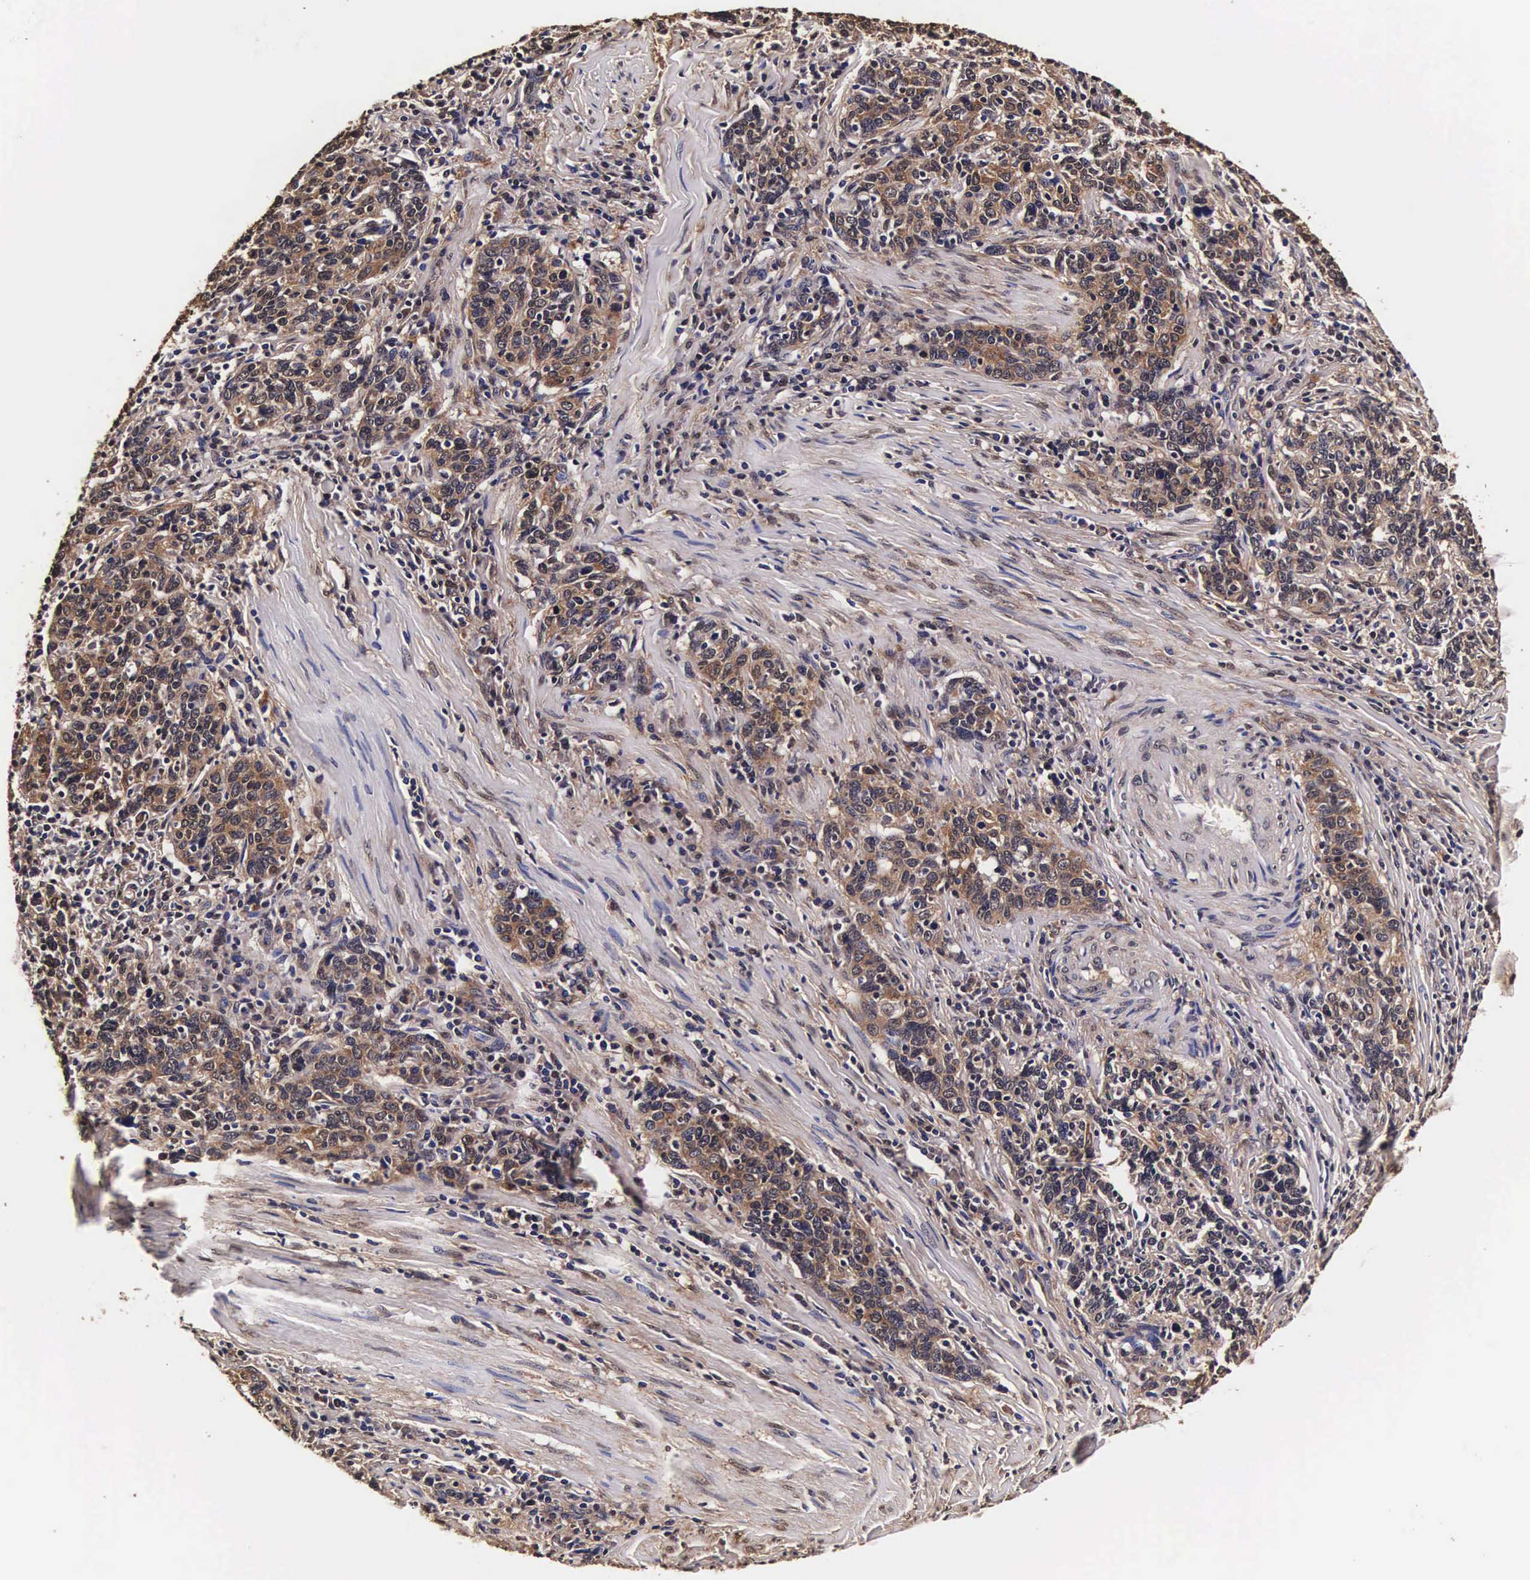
{"staining": {"intensity": "moderate", "quantity": ">75%", "location": "cytoplasmic/membranous,nuclear"}, "tissue": "cervical cancer", "cell_type": "Tumor cells", "image_type": "cancer", "snomed": [{"axis": "morphology", "description": "Squamous cell carcinoma, NOS"}, {"axis": "topography", "description": "Cervix"}], "caption": "Immunohistochemical staining of human cervical squamous cell carcinoma shows moderate cytoplasmic/membranous and nuclear protein expression in approximately >75% of tumor cells. The staining is performed using DAB brown chromogen to label protein expression. The nuclei are counter-stained blue using hematoxylin.", "gene": "TECPR2", "patient": {"sex": "female", "age": 41}}